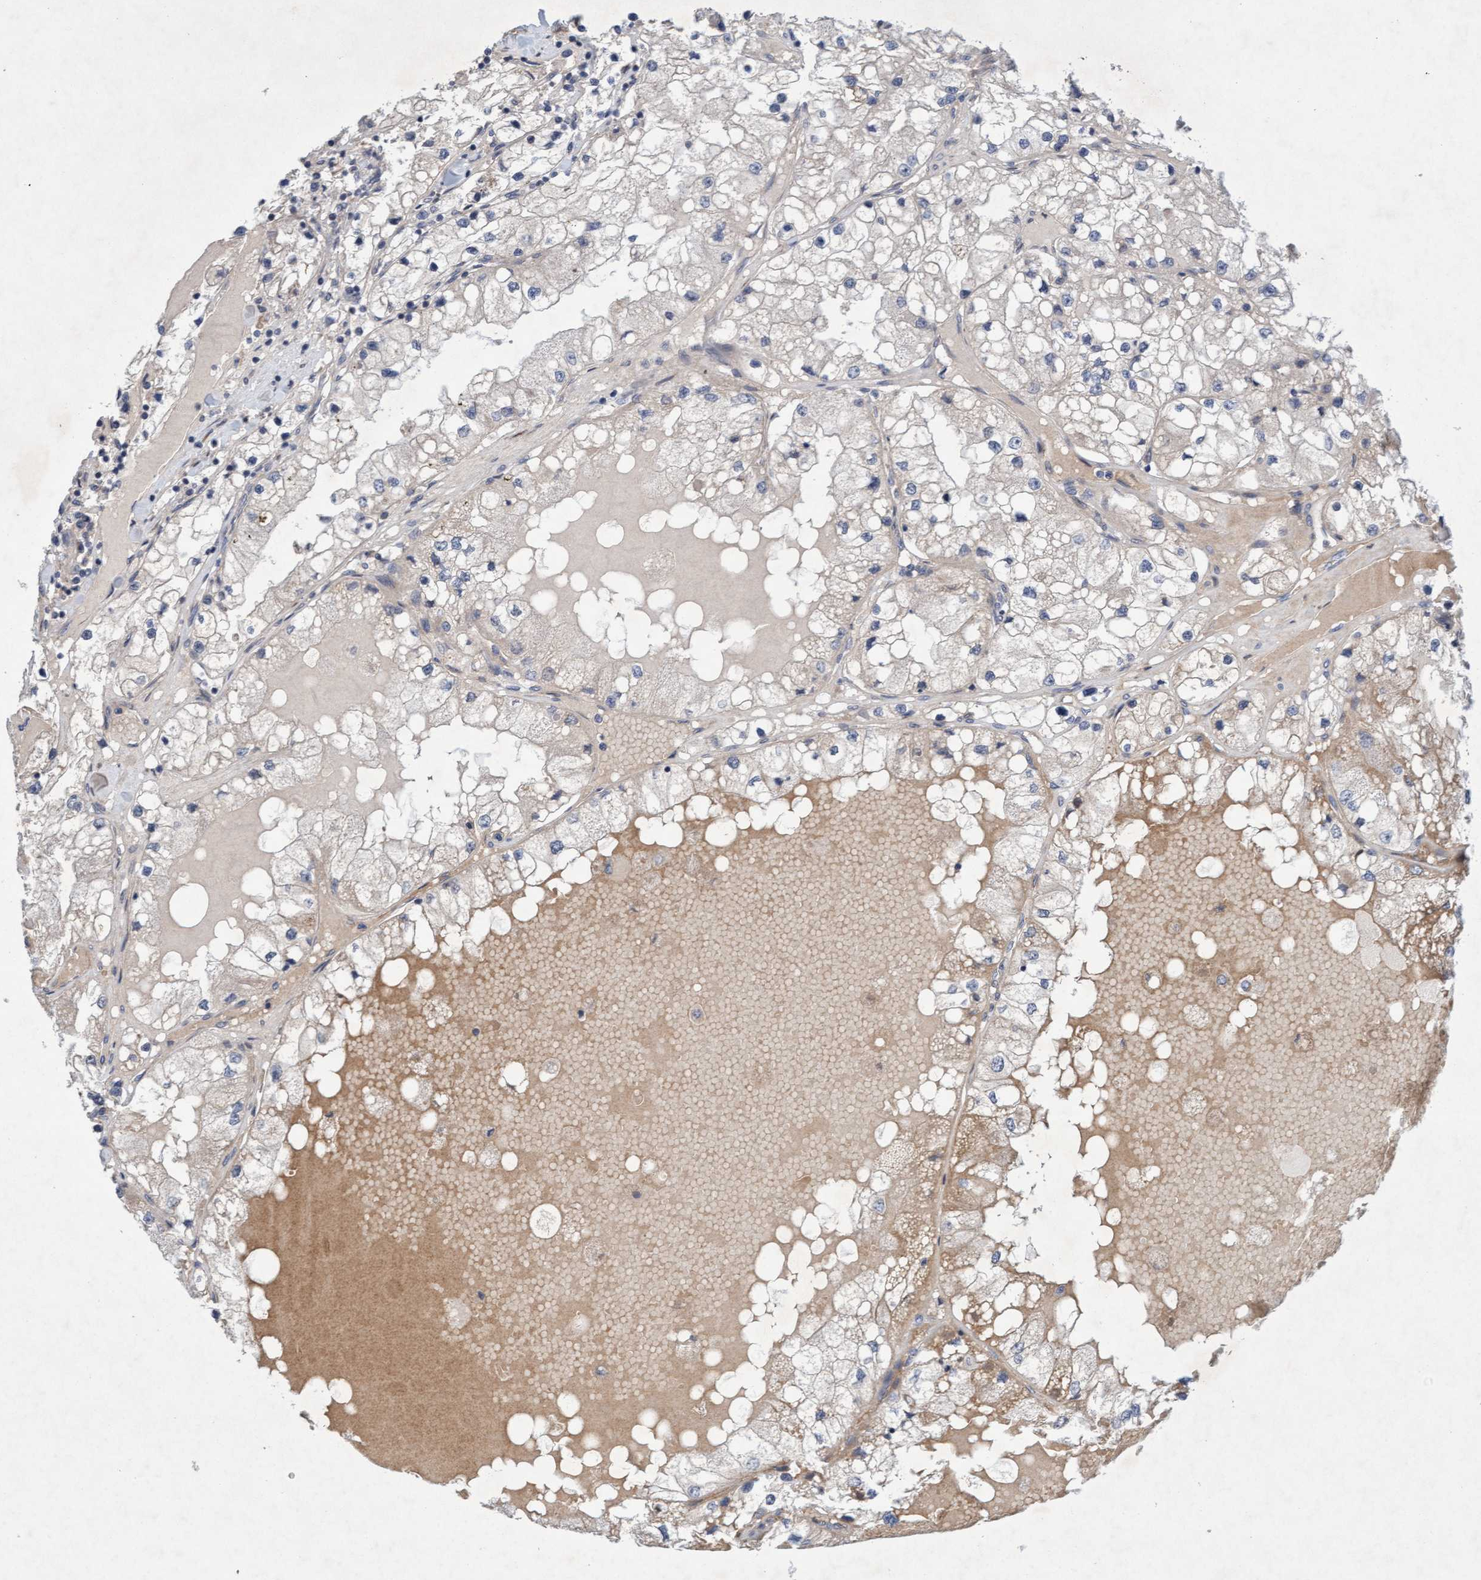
{"staining": {"intensity": "weak", "quantity": "<25%", "location": "cytoplasmic/membranous"}, "tissue": "renal cancer", "cell_type": "Tumor cells", "image_type": "cancer", "snomed": [{"axis": "morphology", "description": "Adenocarcinoma, NOS"}, {"axis": "topography", "description": "Kidney"}], "caption": "A histopathology image of human adenocarcinoma (renal) is negative for staining in tumor cells.", "gene": "DDHD2", "patient": {"sex": "male", "age": 68}}